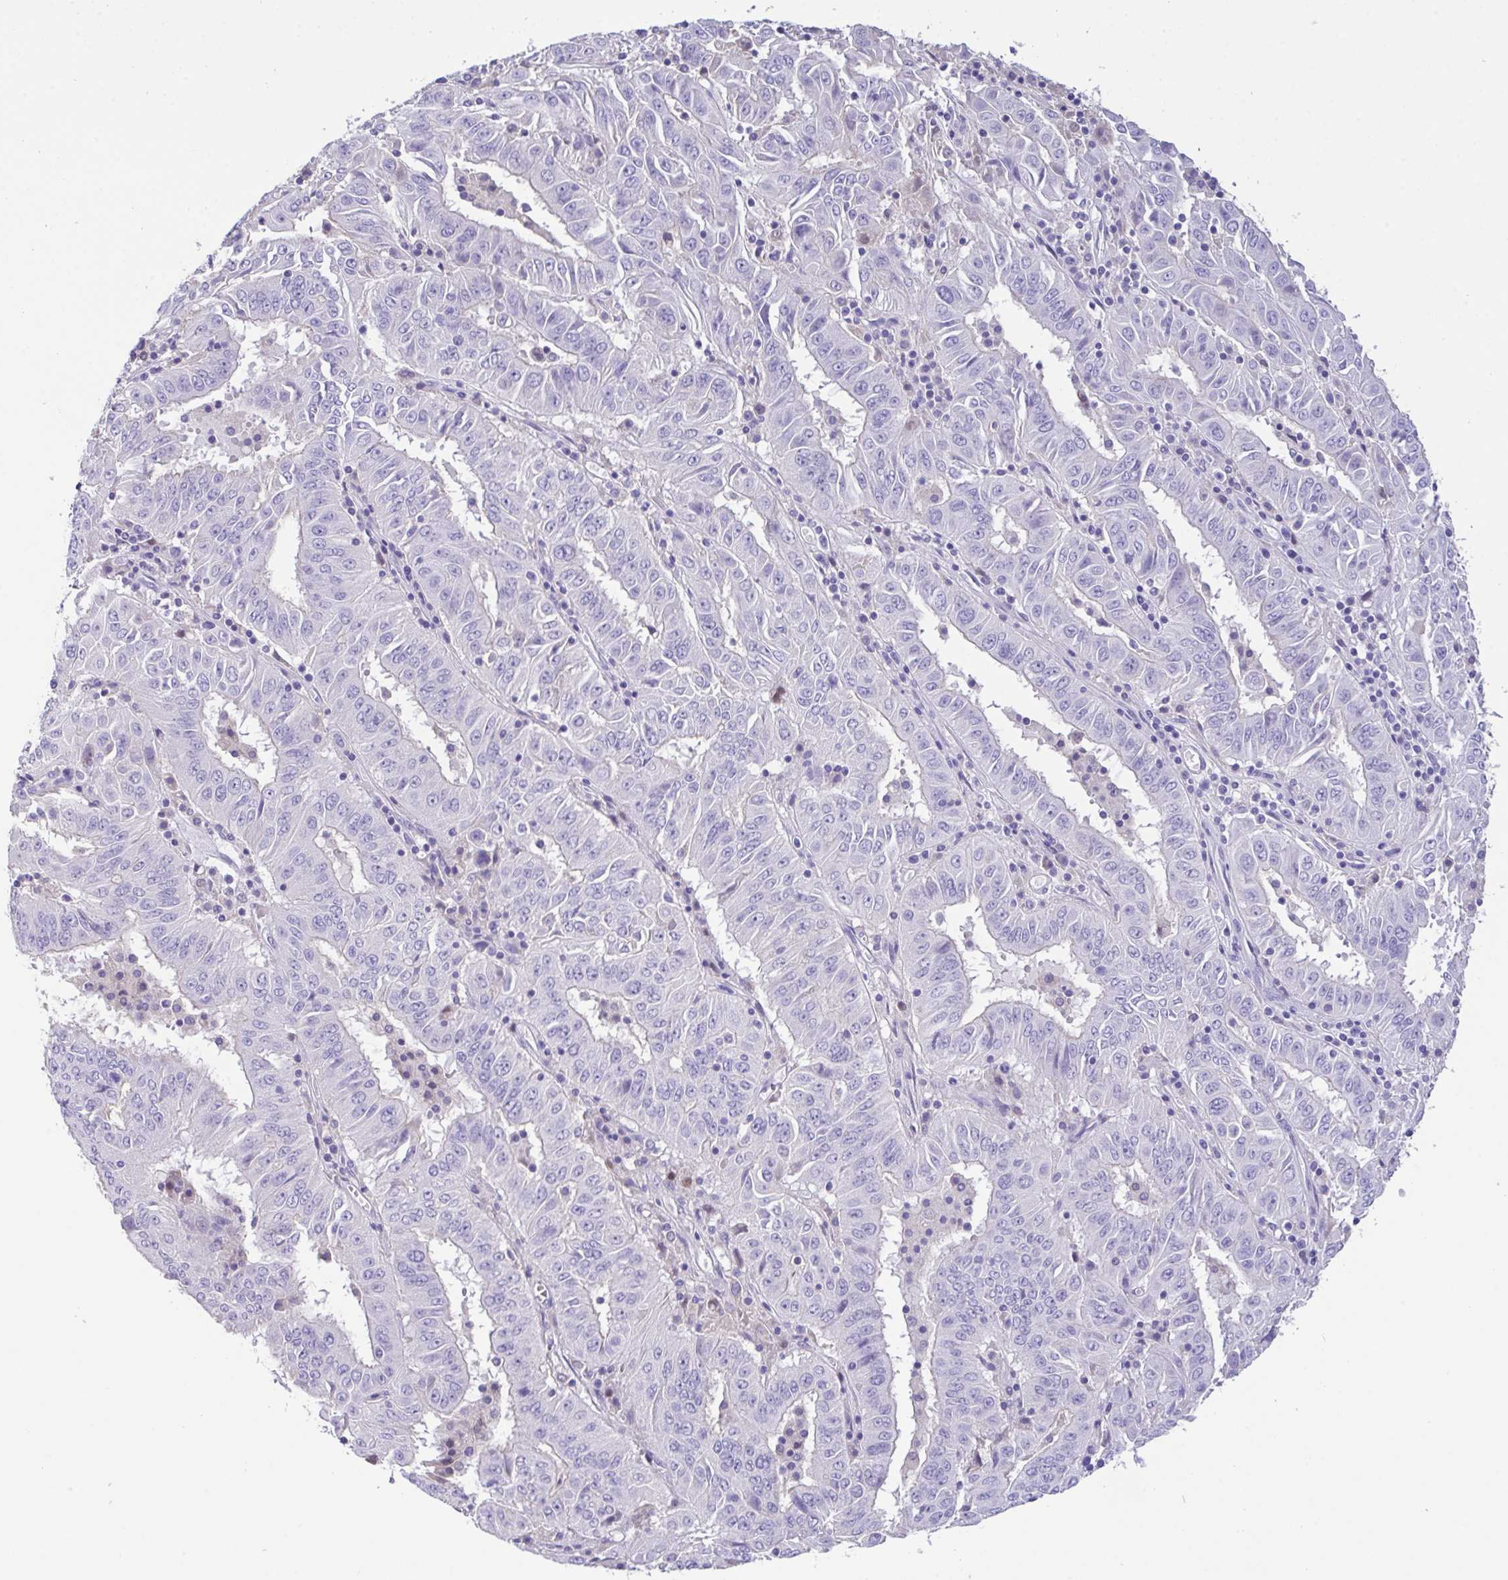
{"staining": {"intensity": "negative", "quantity": "none", "location": "none"}, "tissue": "pancreatic cancer", "cell_type": "Tumor cells", "image_type": "cancer", "snomed": [{"axis": "morphology", "description": "Adenocarcinoma, NOS"}, {"axis": "topography", "description": "Pancreas"}], "caption": "Tumor cells are negative for protein expression in human adenocarcinoma (pancreatic).", "gene": "CA10", "patient": {"sex": "male", "age": 63}}